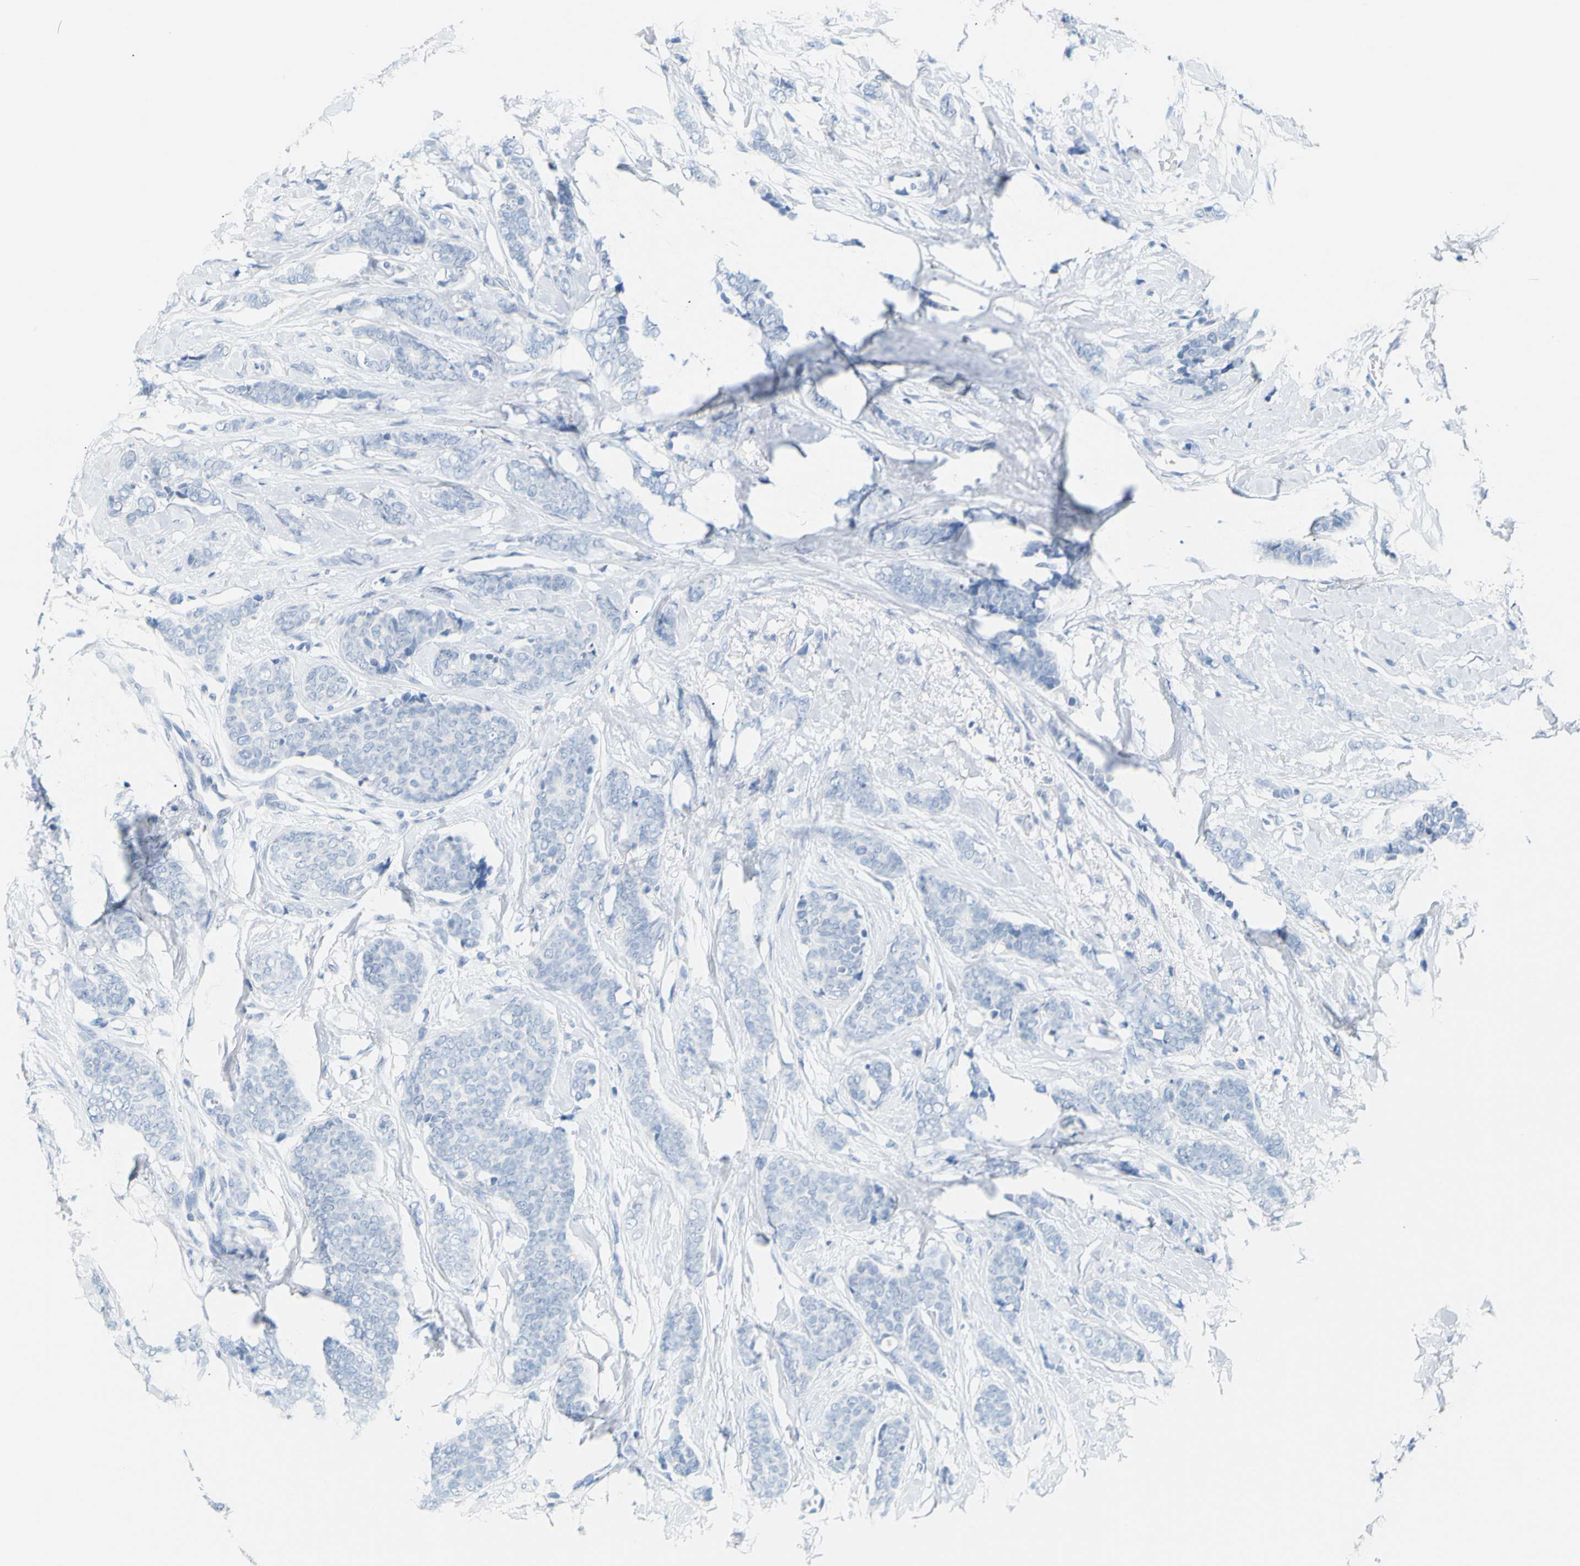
{"staining": {"intensity": "negative", "quantity": "none", "location": "none"}, "tissue": "breast cancer", "cell_type": "Tumor cells", "image_type": "cancer", "snomed": [{"axis": "morphology", "description": "Lobular carcinoma"}, {"axis": "topography", "description": "Skin"}, {"axis": "topography", "description": "Breast"}], "caption": "Immunohistochemical staining of breast cancer (lobular carcinoma) displays no significant expression in tumor cells.", "gene": "OPN1SW", "patient": {"sex": "female", "age": 46}}